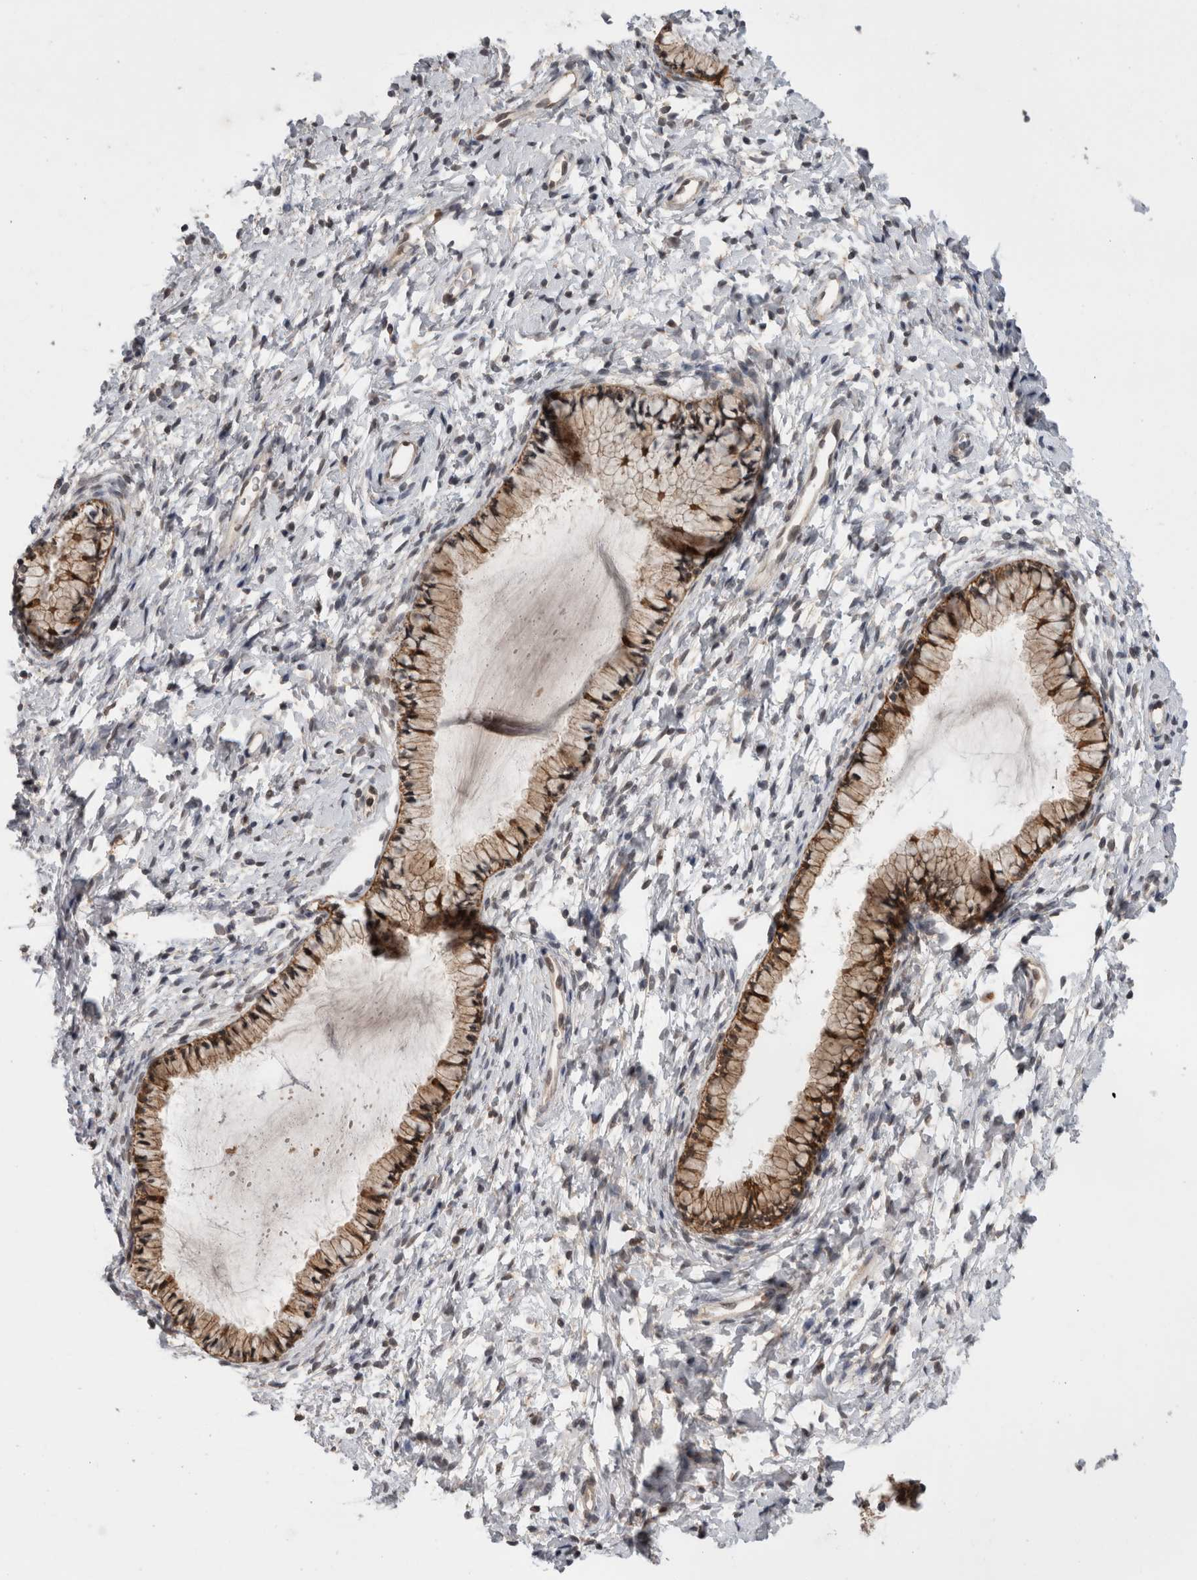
{"staining": {"intensity": "moderate", "quantity": ">75%", "location": "cytoplasmic/membranous,nuclear"}, "tissue": "cervix", "cell_type": "Glandular cells", "image_type": "normal", "snomed": [{"axis": "morphology", "description": "Normal tissue, NOS"}, {"axis": "topography", "description": "Cervix"}], "caption": "Normal cervix exhibits moderate cytoplasmic/membranous,nuclear expression in approximately >75% of glandular cells, visualized by immunohistochemistry. (DAB IHC with brightfield microscopy, high magnification).", "gene": "ZNF341", "patient": {"sex": "female", "age": 72}}